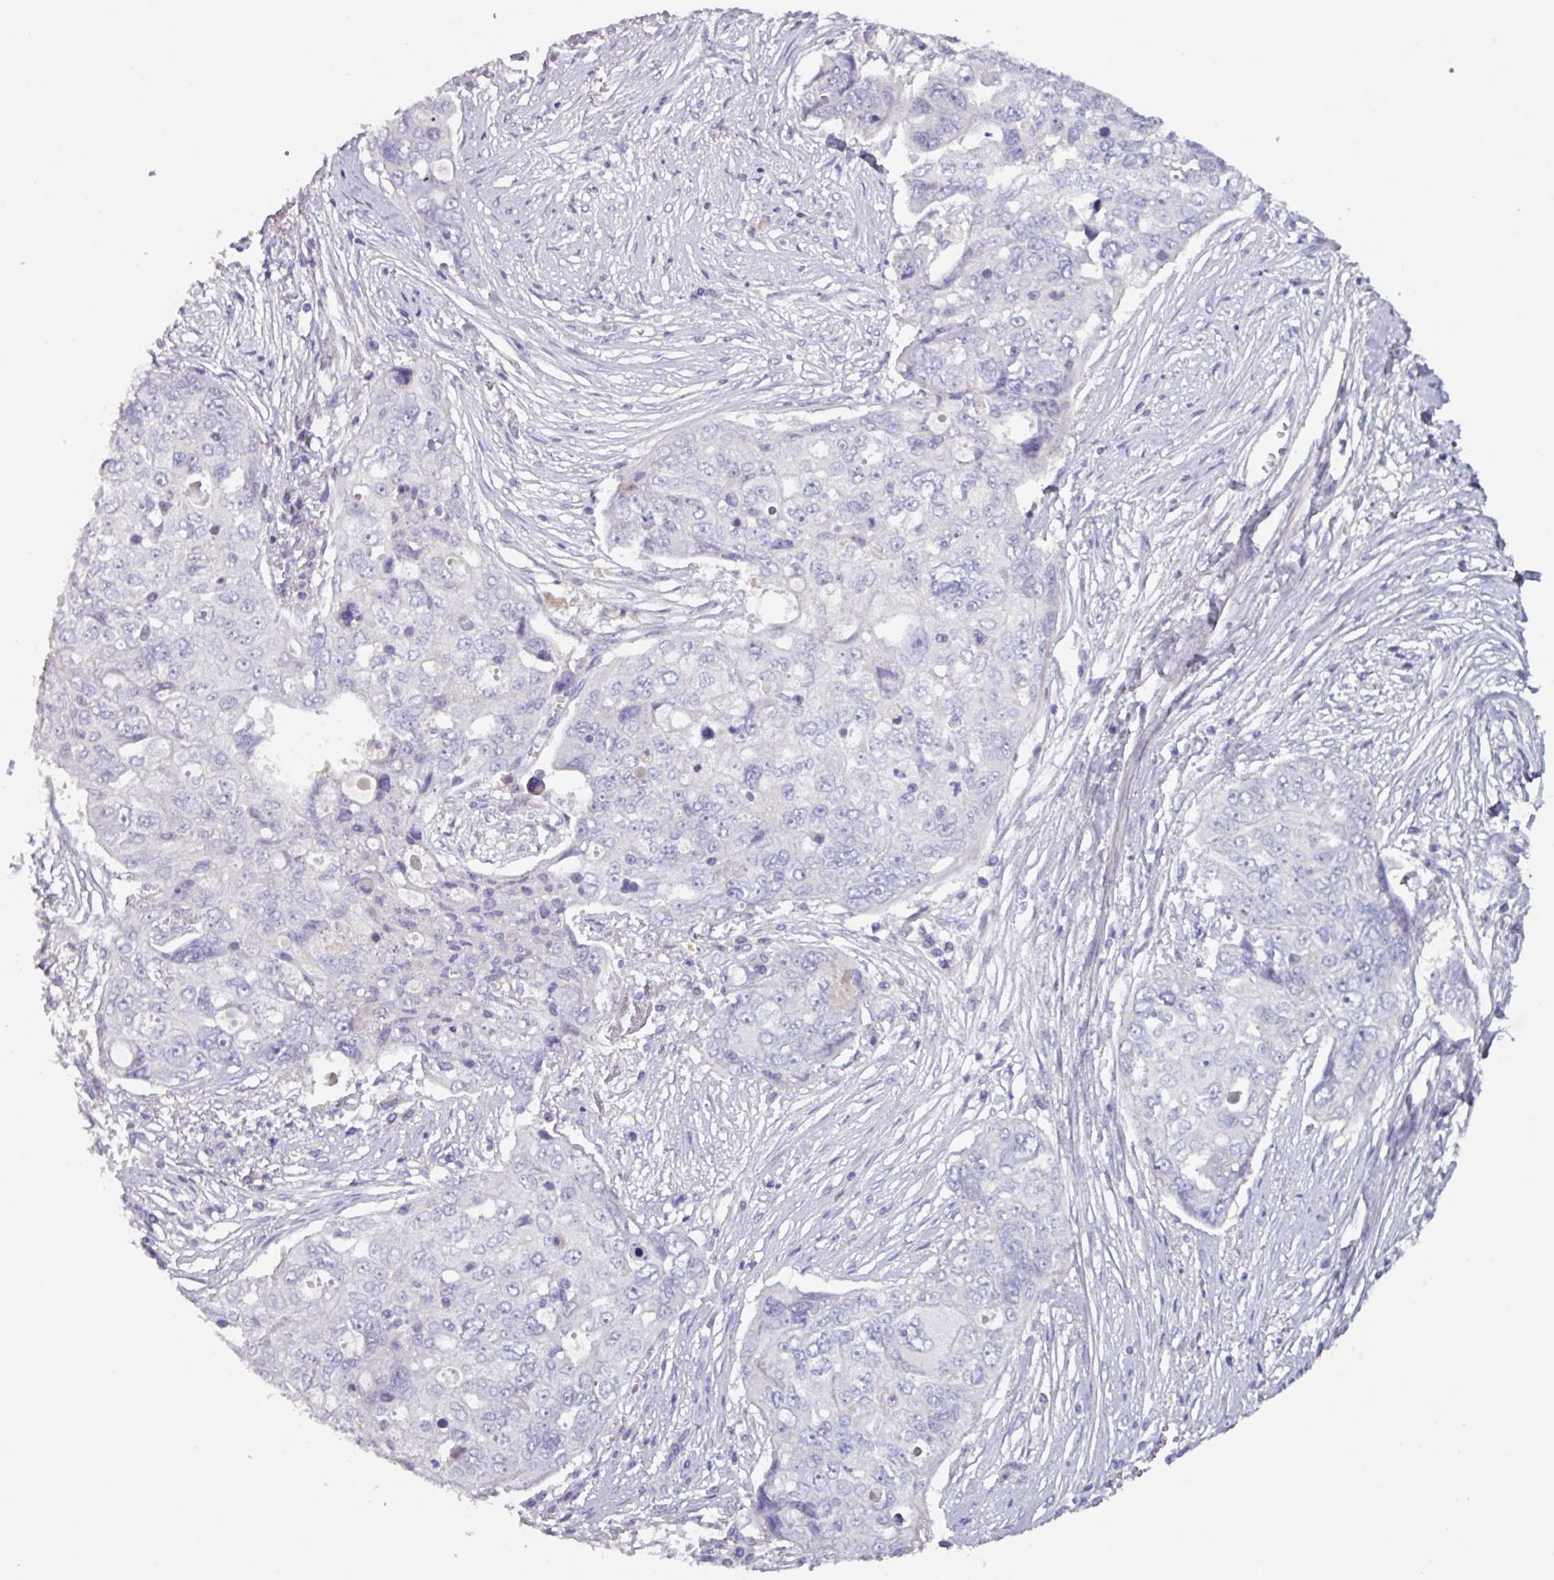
{"staining": {"intensity": "negative", "quantity": "none", "location": "none"}, "tissue": "ovarian cancer", "cell_type": "Tumor cells", "image_type": "cancer", "snomed": [{"axis": "morphology", "description": "Carcinoma, endometroid"}, {"axis": "topography", "description": "Ovary"}], "caption": "DAB (3,3'-diaminobenzidine) immunohistochemical staining of human ovarian endometroid carcinoma reveals no significant positivity in tumor cells.", "gene": "OR2T10", "patient": {"sex": "female", "age": 70}}